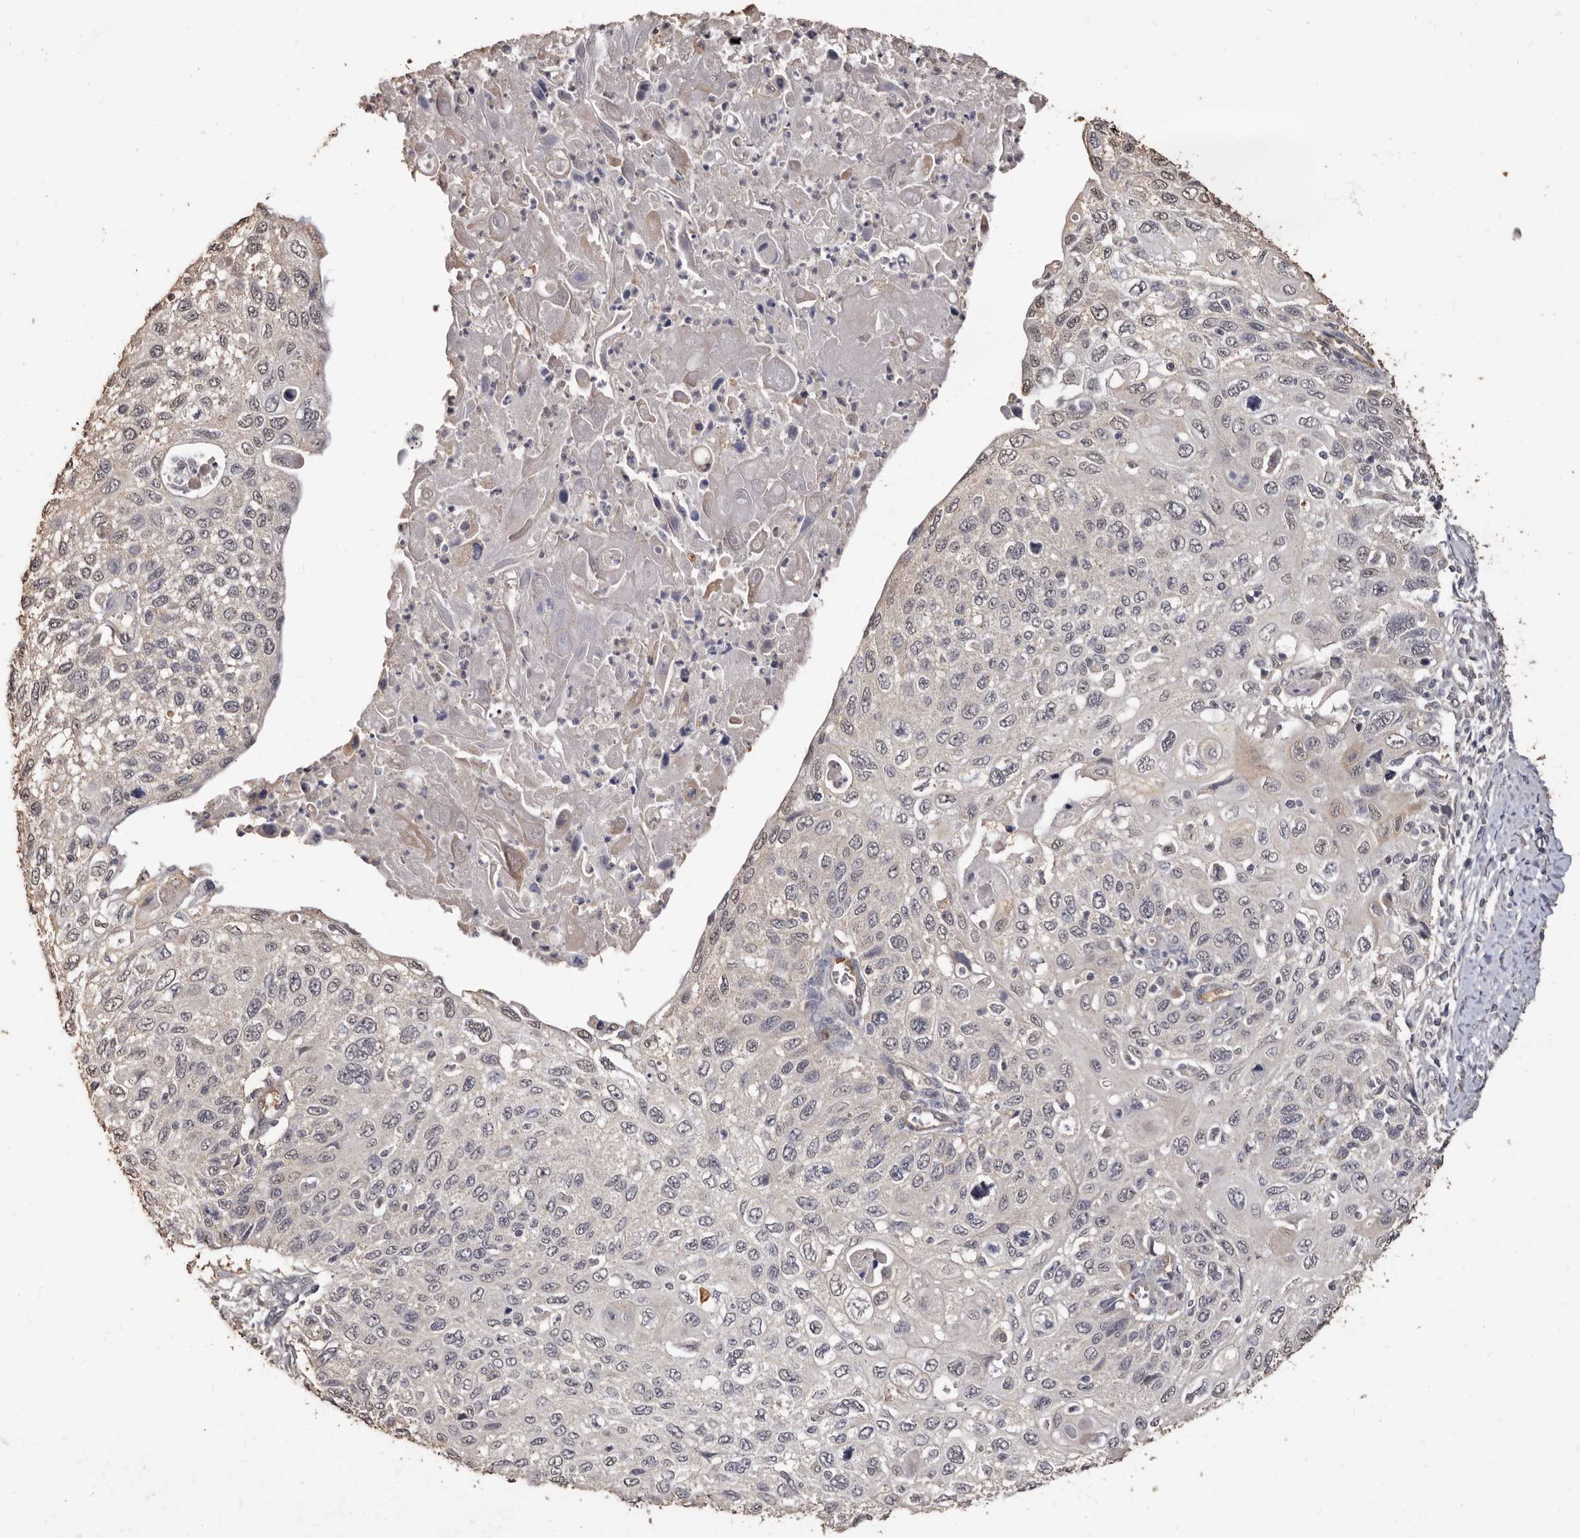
{"staining": {"intensity": "negative", "quantity": "none", "location": "none"}, "tissue": "cervical cancer", "cell_type": "Tumor cells", "image_type": "cancer", "snomed": [{"axis": "morphology", "description": "Squamous cell carcinoma, NOS"}, {"axis": "topography", "description": "Cervix"}], "caption": "Histopathology image shows no protein positivity in tumor cells of squamous cell carcinoma (cervical) tissue. (Immunohistochemistry, brightfield microscopy, high magnification).", "gene": "INAVA", "patient": {"sex": "female", "age": 70}}